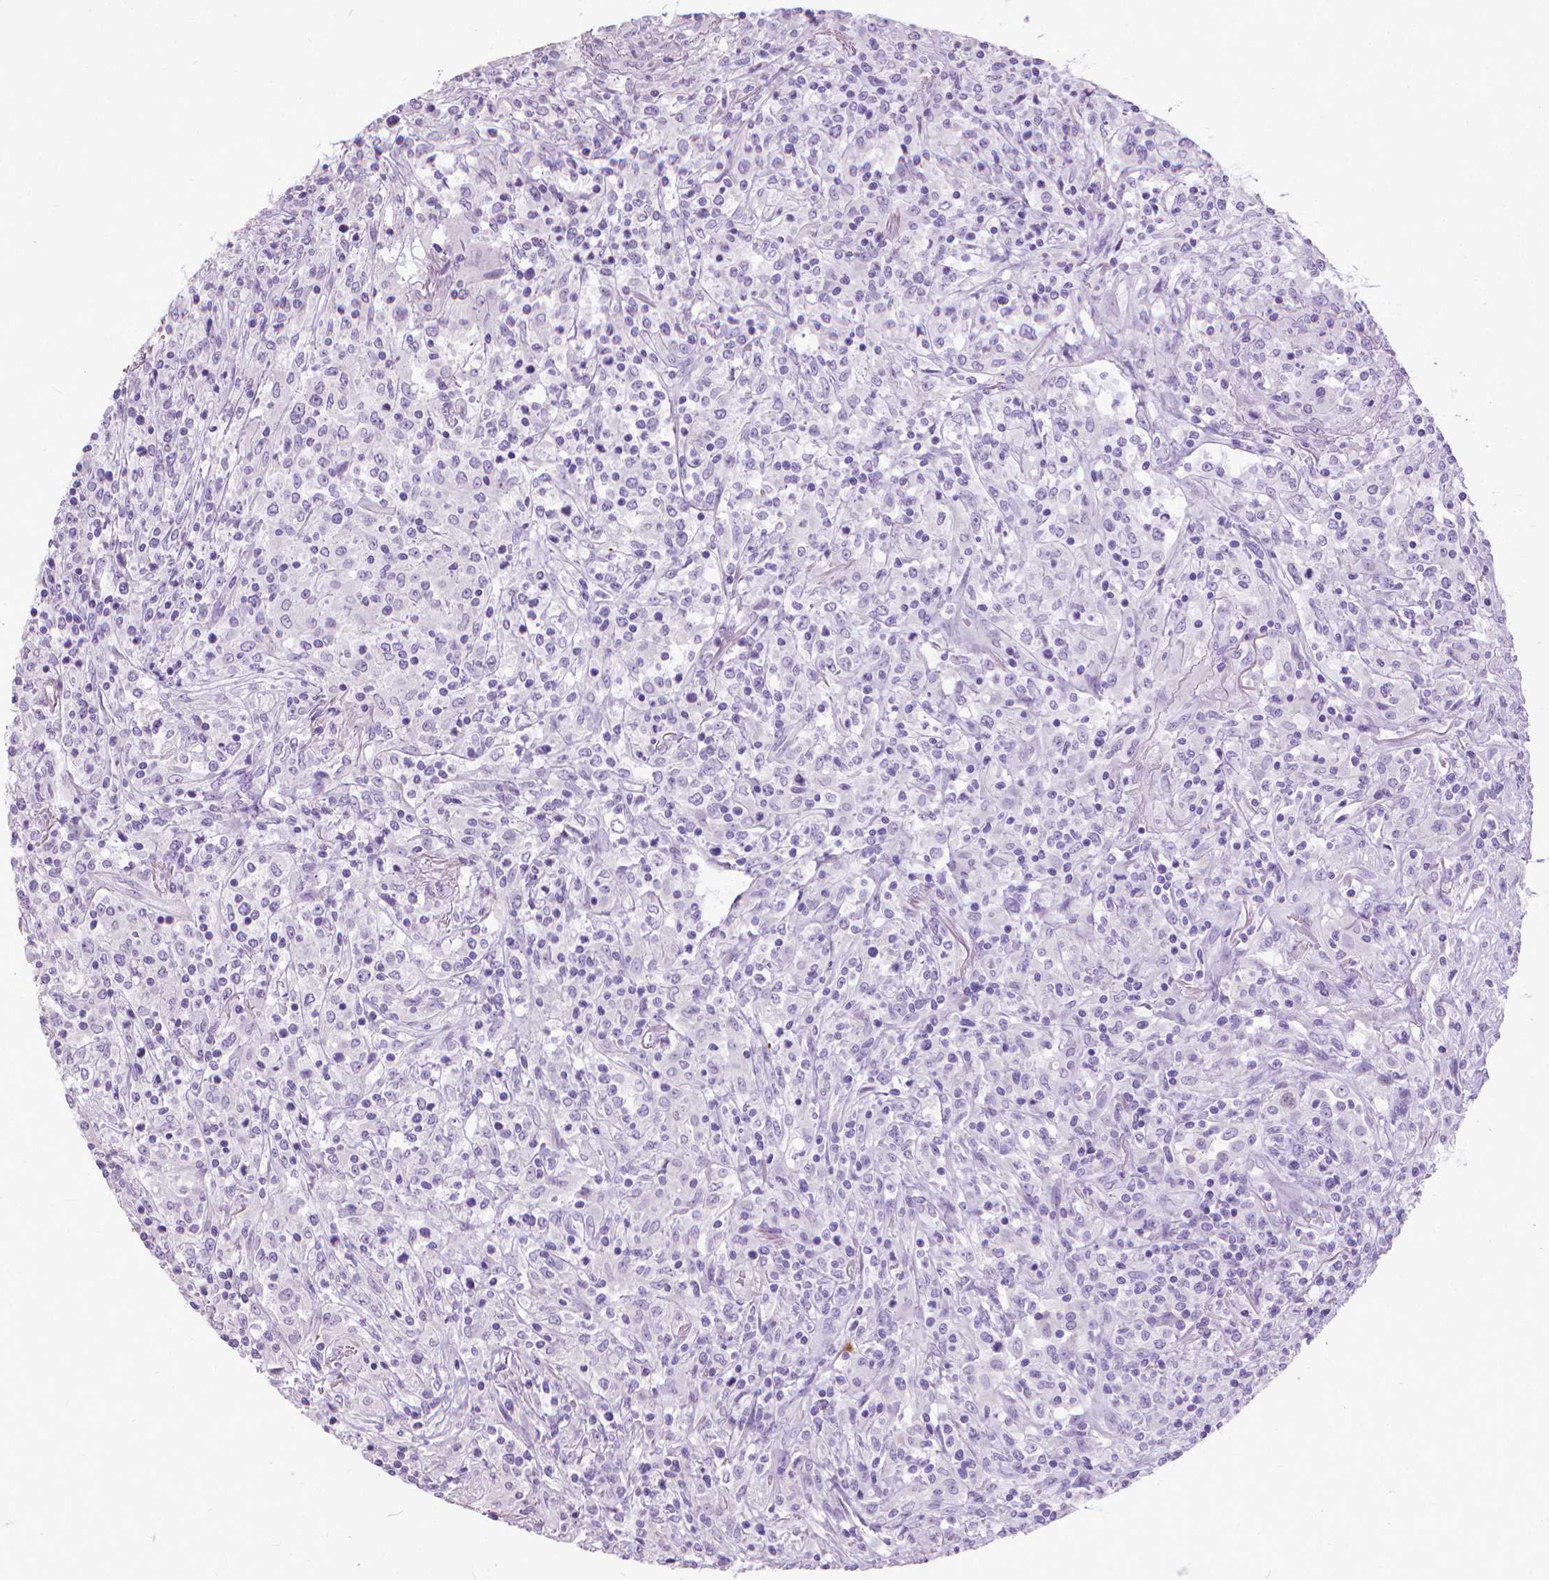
{"staining": {"intensity": "negative", "quantity": "none", "location": "none"}, "tissue": "lymphoma", "cell_type": "Tumor cells", "image_type": "cancer", "snomed": [{"axis": "morphology", "description": "Malignant lymphoma, non-Hodgkin's type, High grade"}, {"axis": "topography", "description": "Lung"}], "caption": "A histopathology image of high-grade malignant lymphoma, non-Hodgkin's type stained for a protein reveals no brown staining in tumor cells.", "gene": "KRT5", "patient": {"sex": "male", "age": 79}}